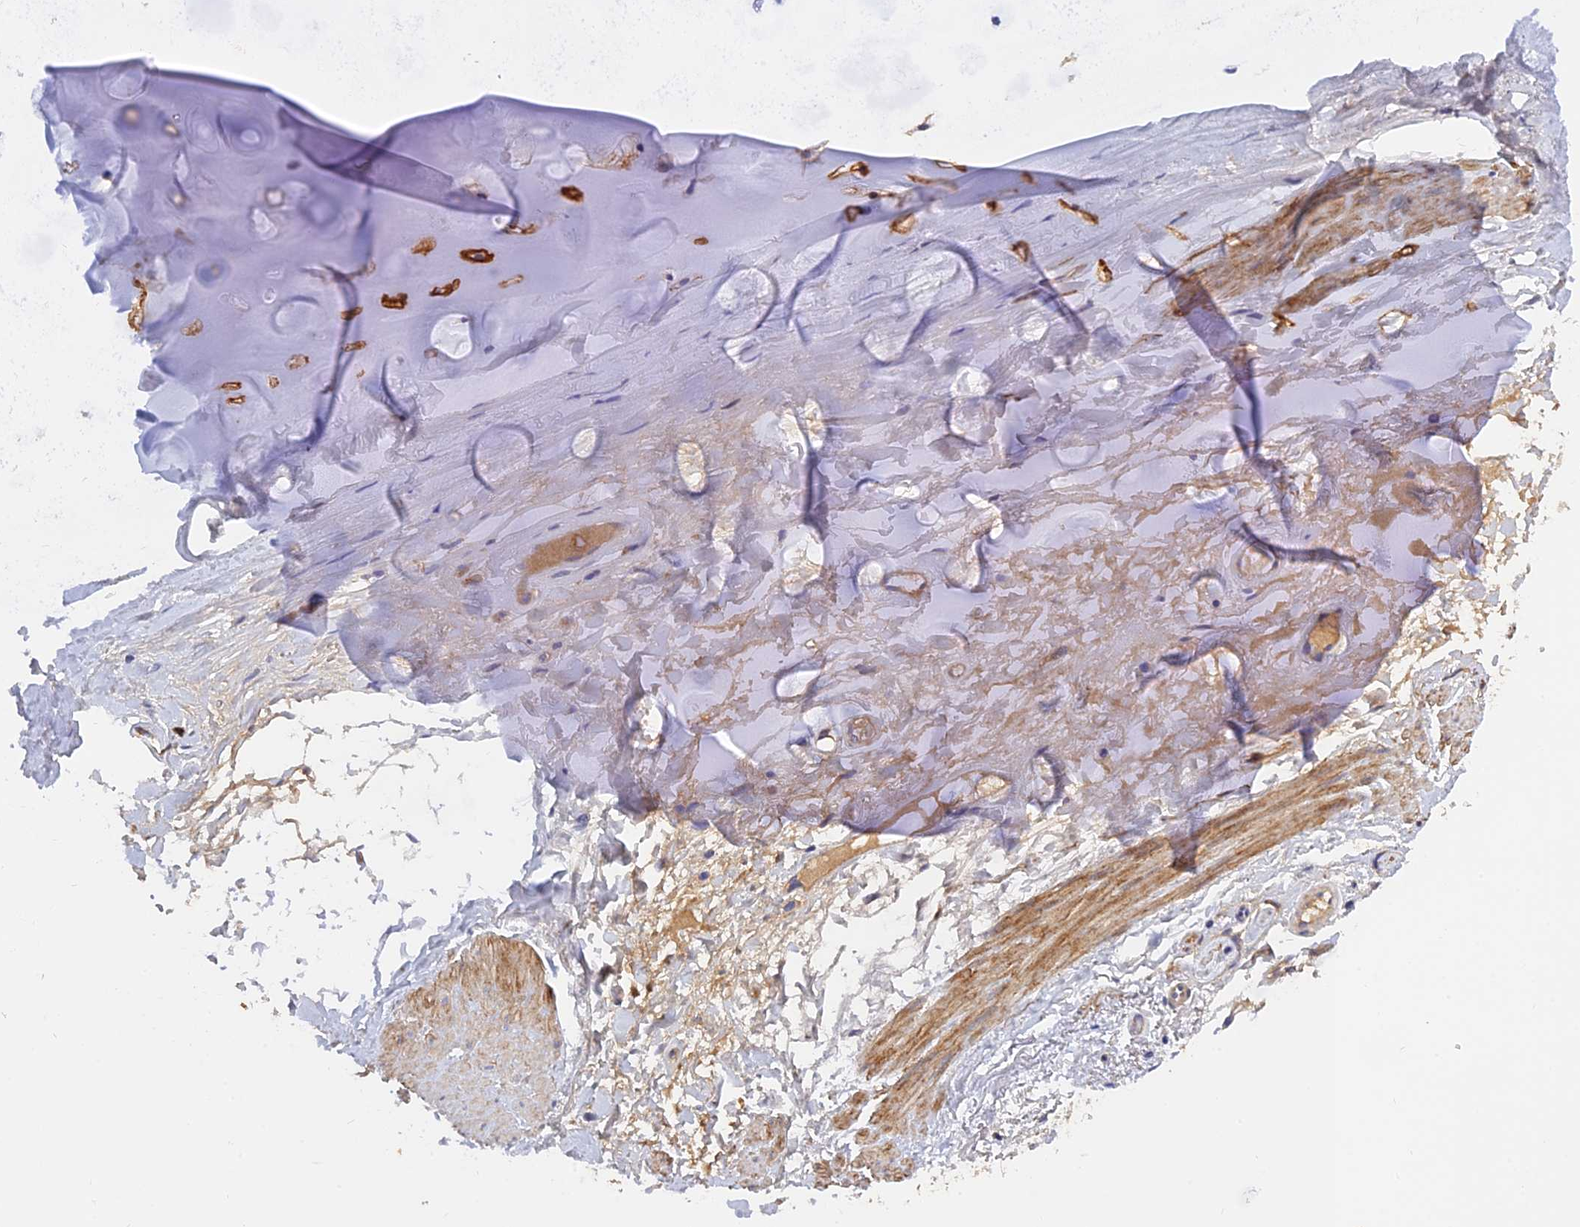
{"staining": {"intensity": "negative", "quantity": "none", "location": "none"}, "tissue": "adipose tissue", "cell_type": "Adipocytes", "image_type": "normal", "snomed": [{"axis": "morphology", "description": "Normal tissue, NOS"}, {"axis": "topography", "description": "Cartilage tissue"}], "caption": "Immunohistochemical staining of benign human adipose tissue displays no significant staining in adipocytes. The staining is performed using DAB (3,3'-diaminobenzidine) brown chromogen with nuclei counter-stained in using hematoxylin.", "gene": "MRPL35", "patient": {"sex": "female", "age": 63}}